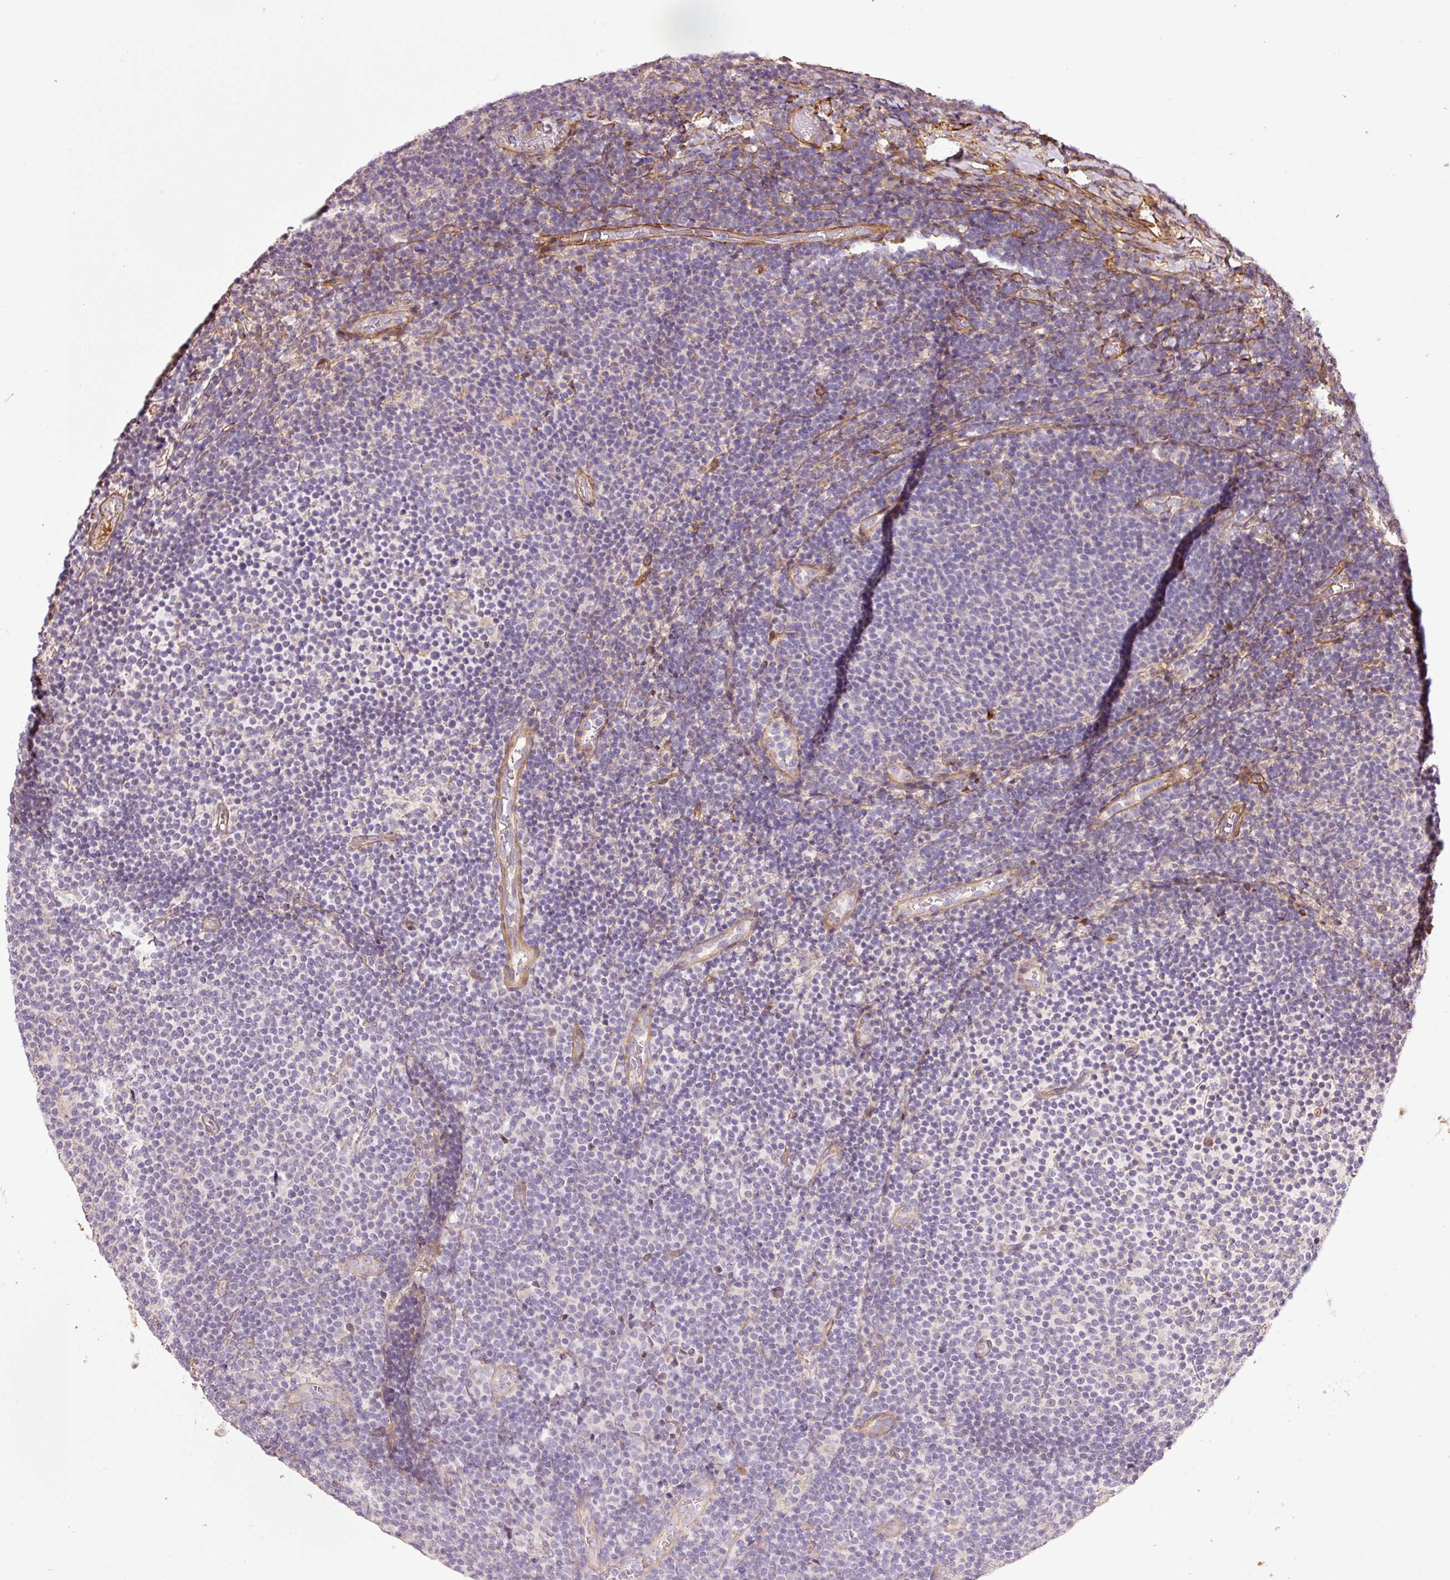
{"staining": {"intensity": "negative", "quantity": "none", "location": "none"}, "tissue": "lymphoma", "cell_type": "Tumor cells", "image_type": "cancer", "snomed": [{"axis": "morphology", "description": "Malignant lymphoma, non-Hodgkin's type, Low grade"}, {"axis": "topography", "description": "Lymph node"}], "caption": "This is an IHC image of low-grade malignant lymphoma, non-Hodgkin's type. There is no positivity in tumor cells.", "gene": "NID2", "patient": {"sex": "male", "age": 66}}